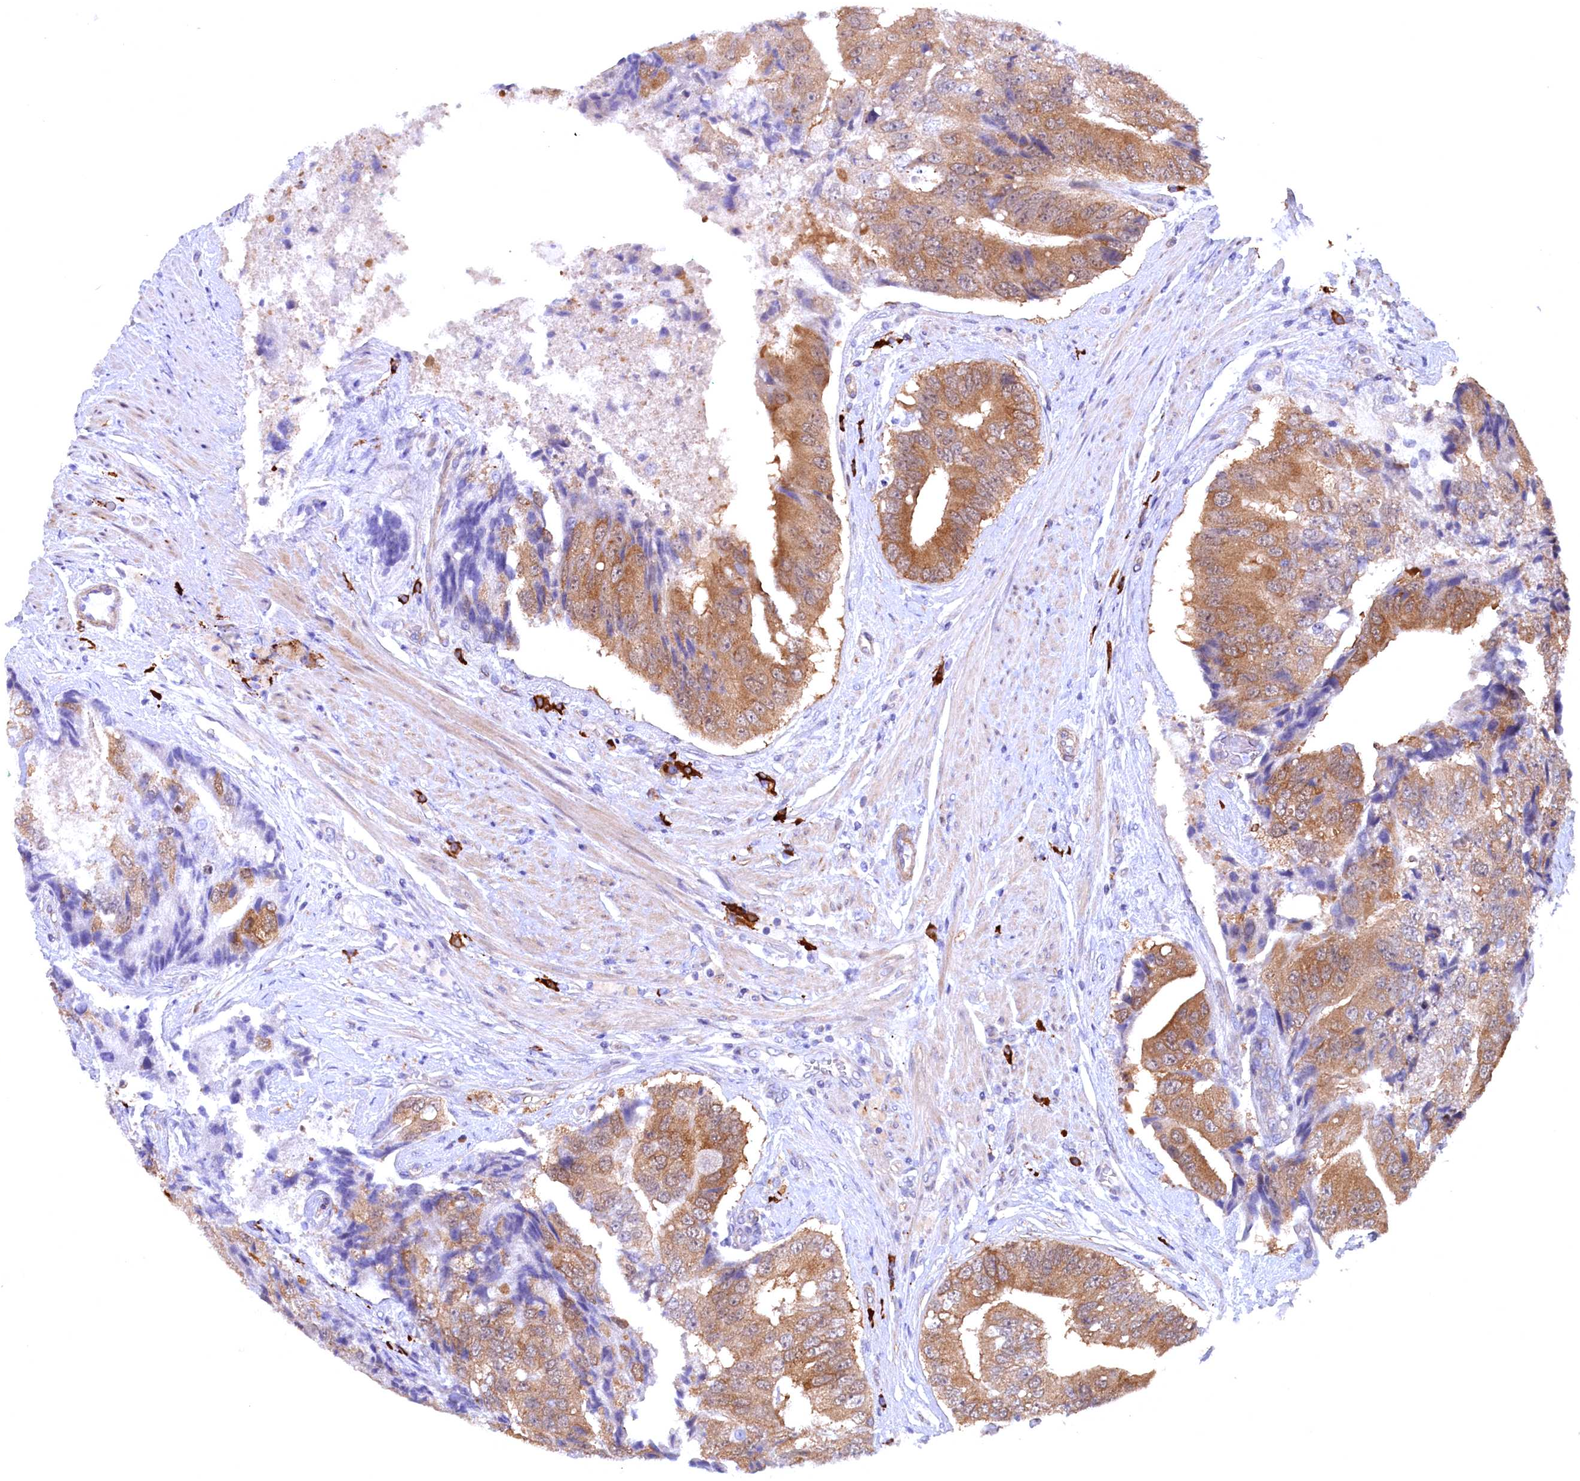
{"staining": {"intensity": "moderate", "quantity": ">75%", "location": "cytoplasmic/membranous"}, "tissue": "prostate cancer", "cell_type": "Tumor cells", "image_type": "cancer", "snomed": [{"axis": "morphology", "description": "Adenocarcinoma, High grade"}, {"axis": "topography", "description": "Prostate"}], "caption": "Protein staining of prostate cancer tissue displays moderate cytoplasmic/membranous staining in approximately >75% of tumor cells.", "gene": "JPT2", "patient": {"sex": "male", "age": 70}}